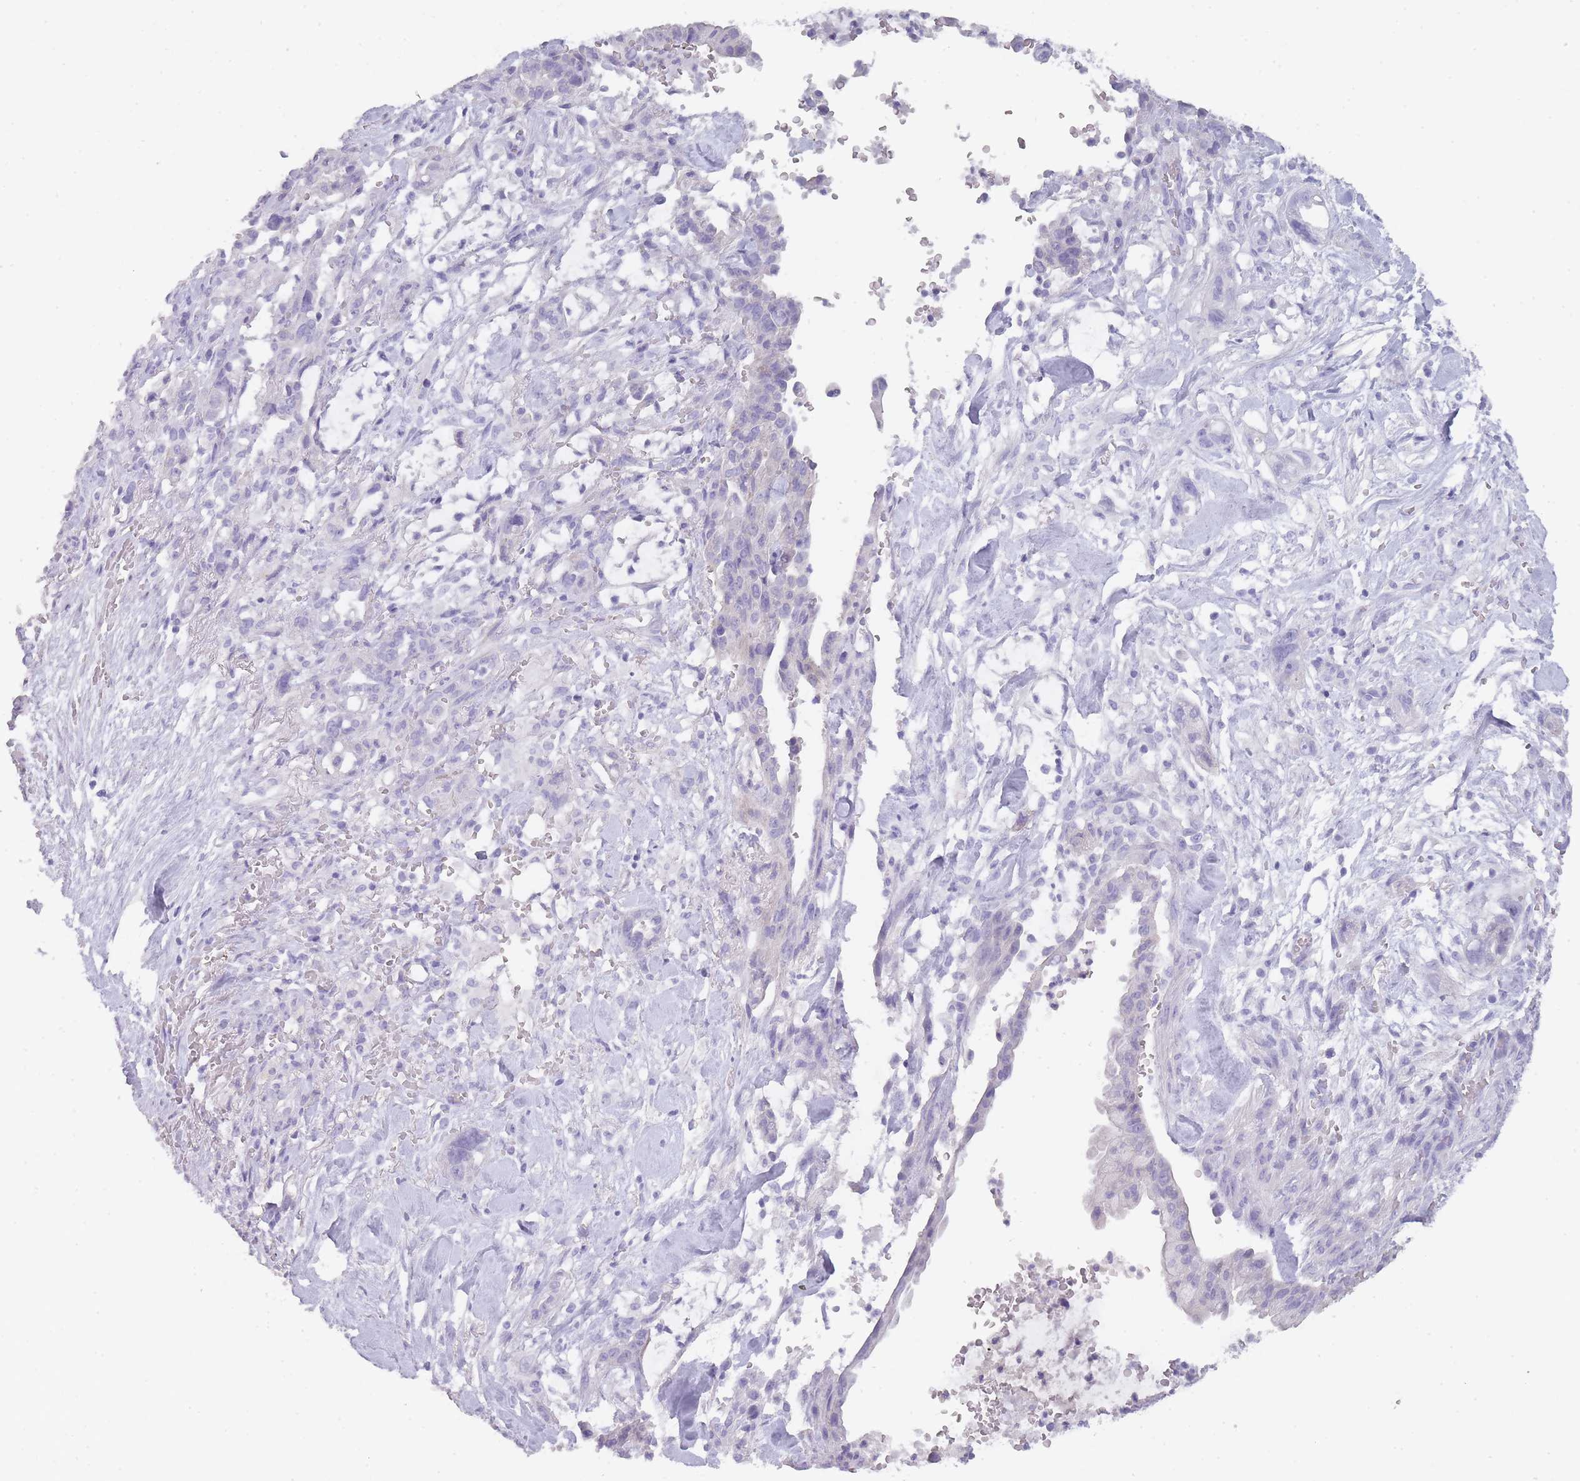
{"staining": {"intensity": "negative", "quantity": "none", "location": "none"}, "tissue": "pancreatic cancer", "cell_type": "Tumor cells", "image_type": "cancer", "snomed": [{"axis": "morphology", "description": "Adenocarcinoma, NOS"}, {"axis": "topography", "description": "Pancreas"}], "caption": "Pancreatic cancer was stained to show a protein in brown. There is no significant staining in tumor cells. Brightfield microscopy of IHC stained with DAB (3,3'-diaminobenzidine) (brown) and hematoxylin (blue), captured at high magnification.", "gene": "TCP11", "patient": {"sex": "male", "age": 44}}